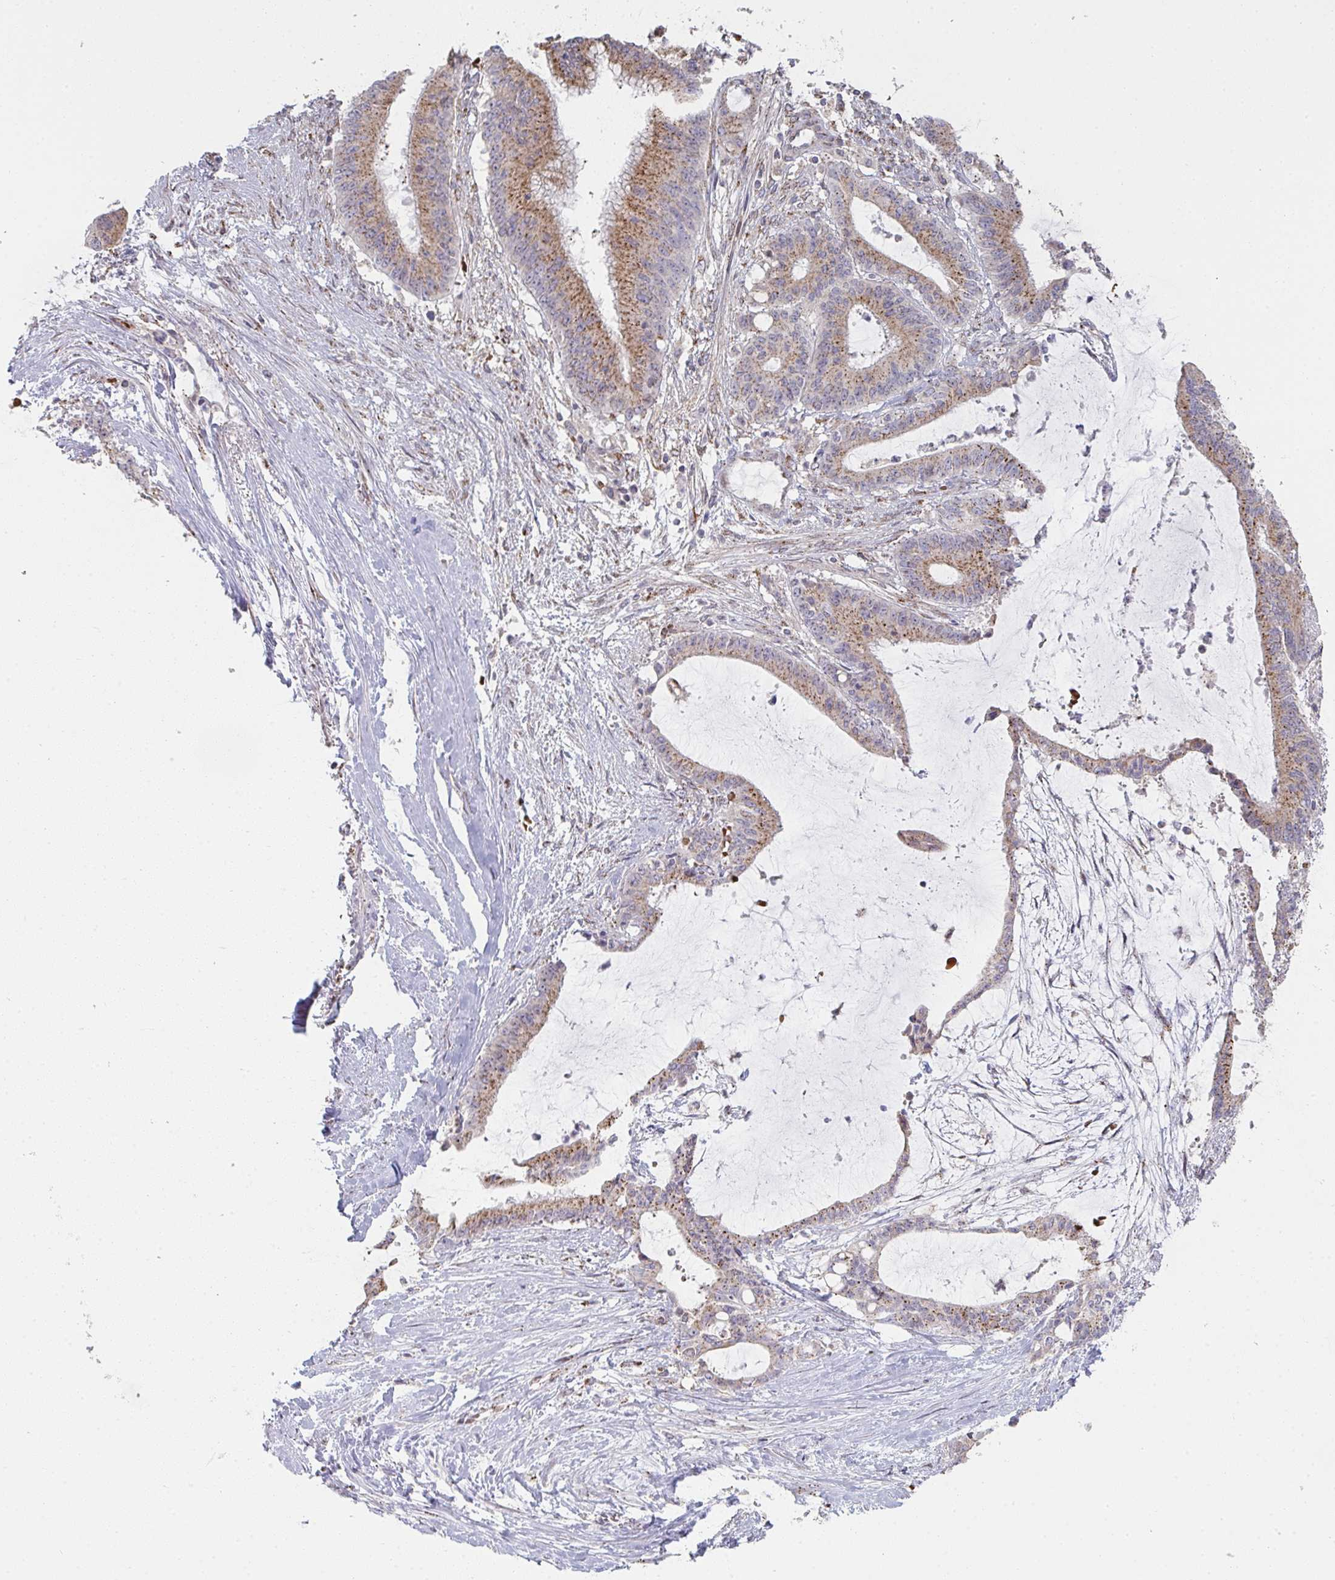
{"staining": {"intensity": "moderate", "quantity": ">75%", "location": "cytoplasmic/membranous"}, "tissue": "liver cancer", "cell_type": "Tumor cells", "image_type": "cancer", "snomed": [{"axis": "morphology", "description": "Normal tissue, NOS"}, {"axis": "morphology", "description": "Cholangiocarcinoma"}, {"axis": "topography", "description": "Liver"}, {"axis": "topography", "description": "Peripheral nerve tissue"}], "caption": "A high-resolution photomicrograph shows immunohistochemistry staining of cholangiocarcinoma (liver), which displays moderate cytoplasmic/membranous staining in about >75% of tumor cells. (DAB (3,3'-diaminobenzidine) = brown stain, brightfield microscopy at high magnification).", "gene": "ZNF526", "patient": {"sex": "female", "age": 73}}